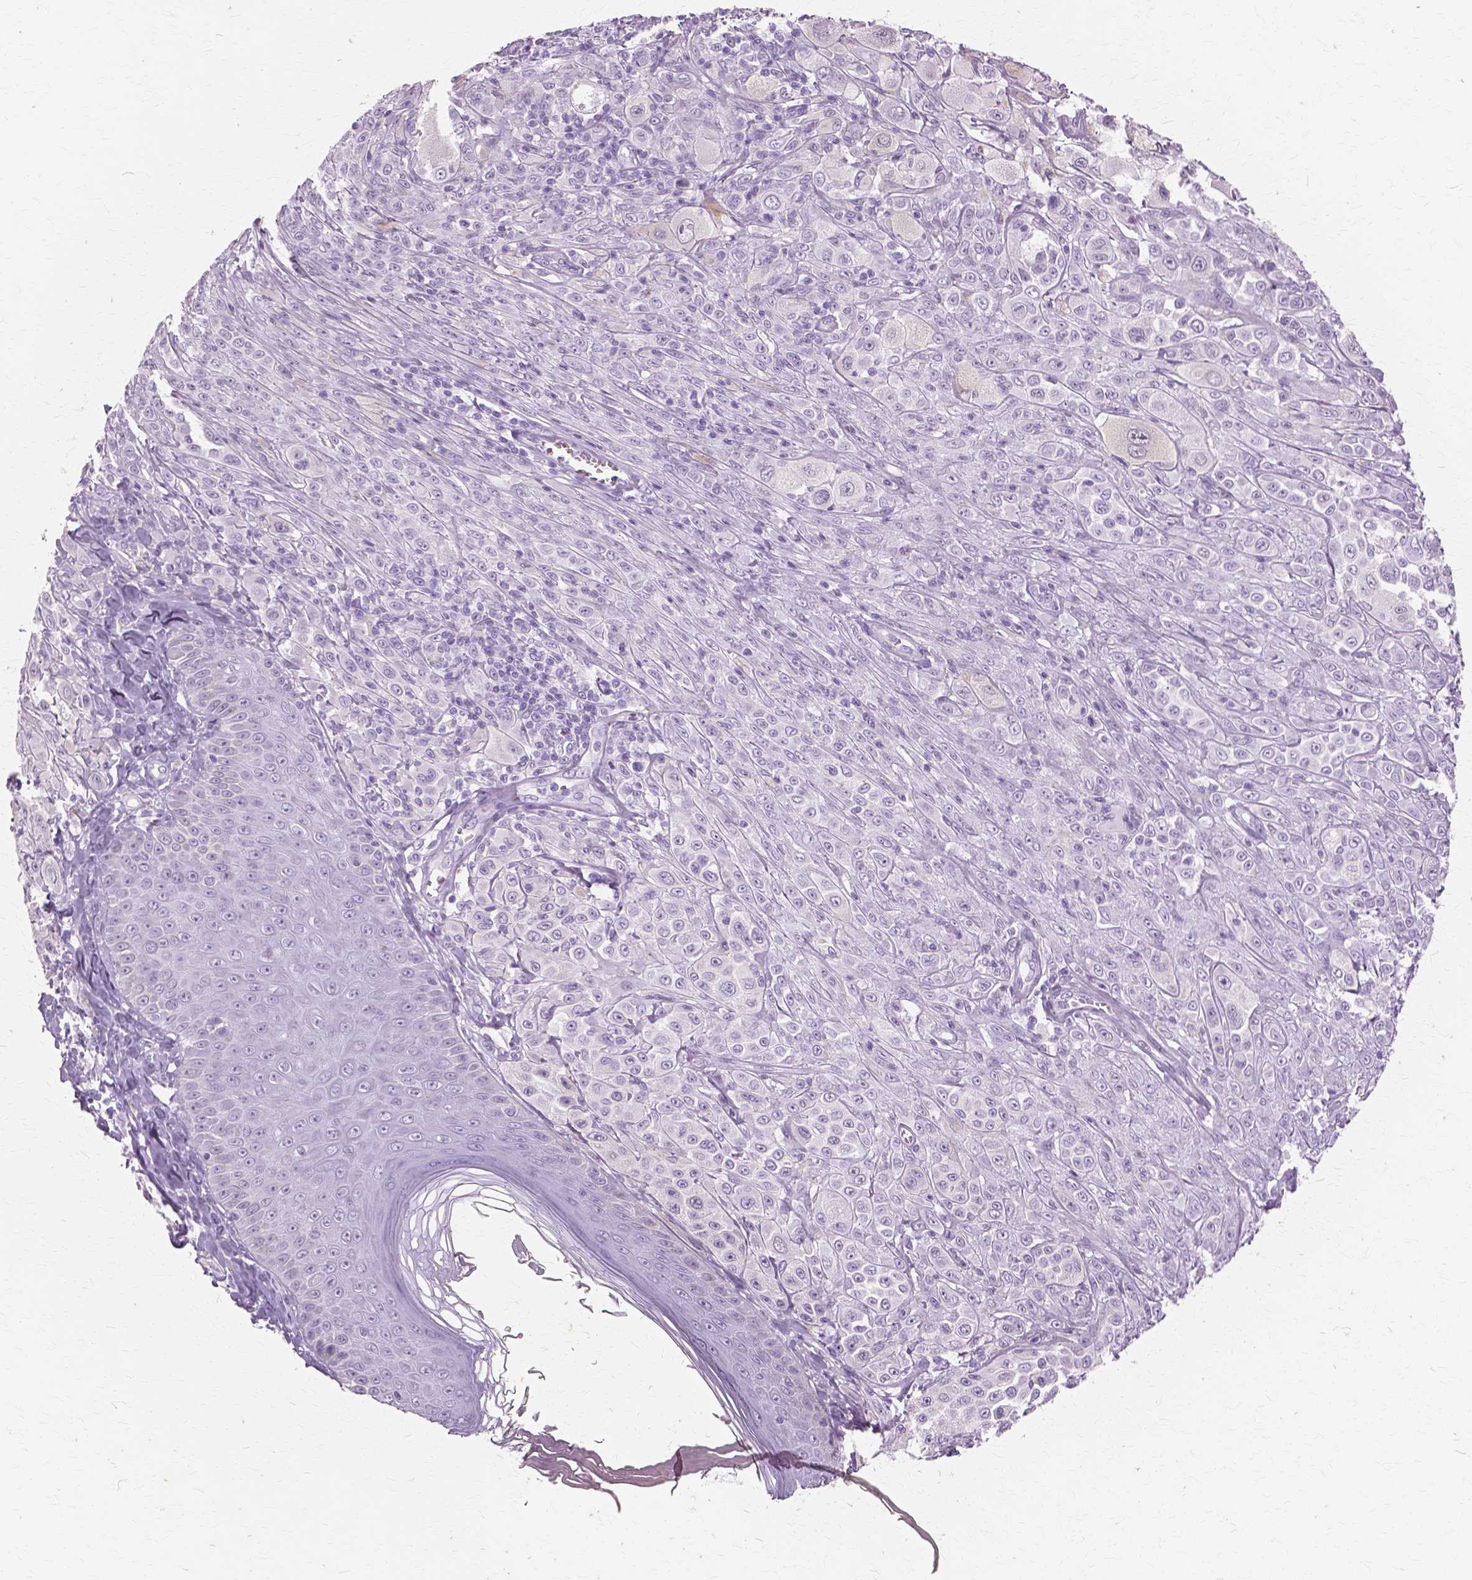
{"staining": {"intensity": "negative", "quantity": "none", "location": "none"}, "tissue": "melanoma", "cell_type": "Tumor cells", "image_type": "cancer", "snomed": [{"axis": "morphology", "description": "Malignant melanoma, NOS"}, {"axis": "topography", "description": "Skin"}], "caption": "Malignant melanoma was stained to show a protein in brown. There is no significant expression in tumor cells.", "gene": "SFTPD", "patient": {"sex": "male", "age": 67}}